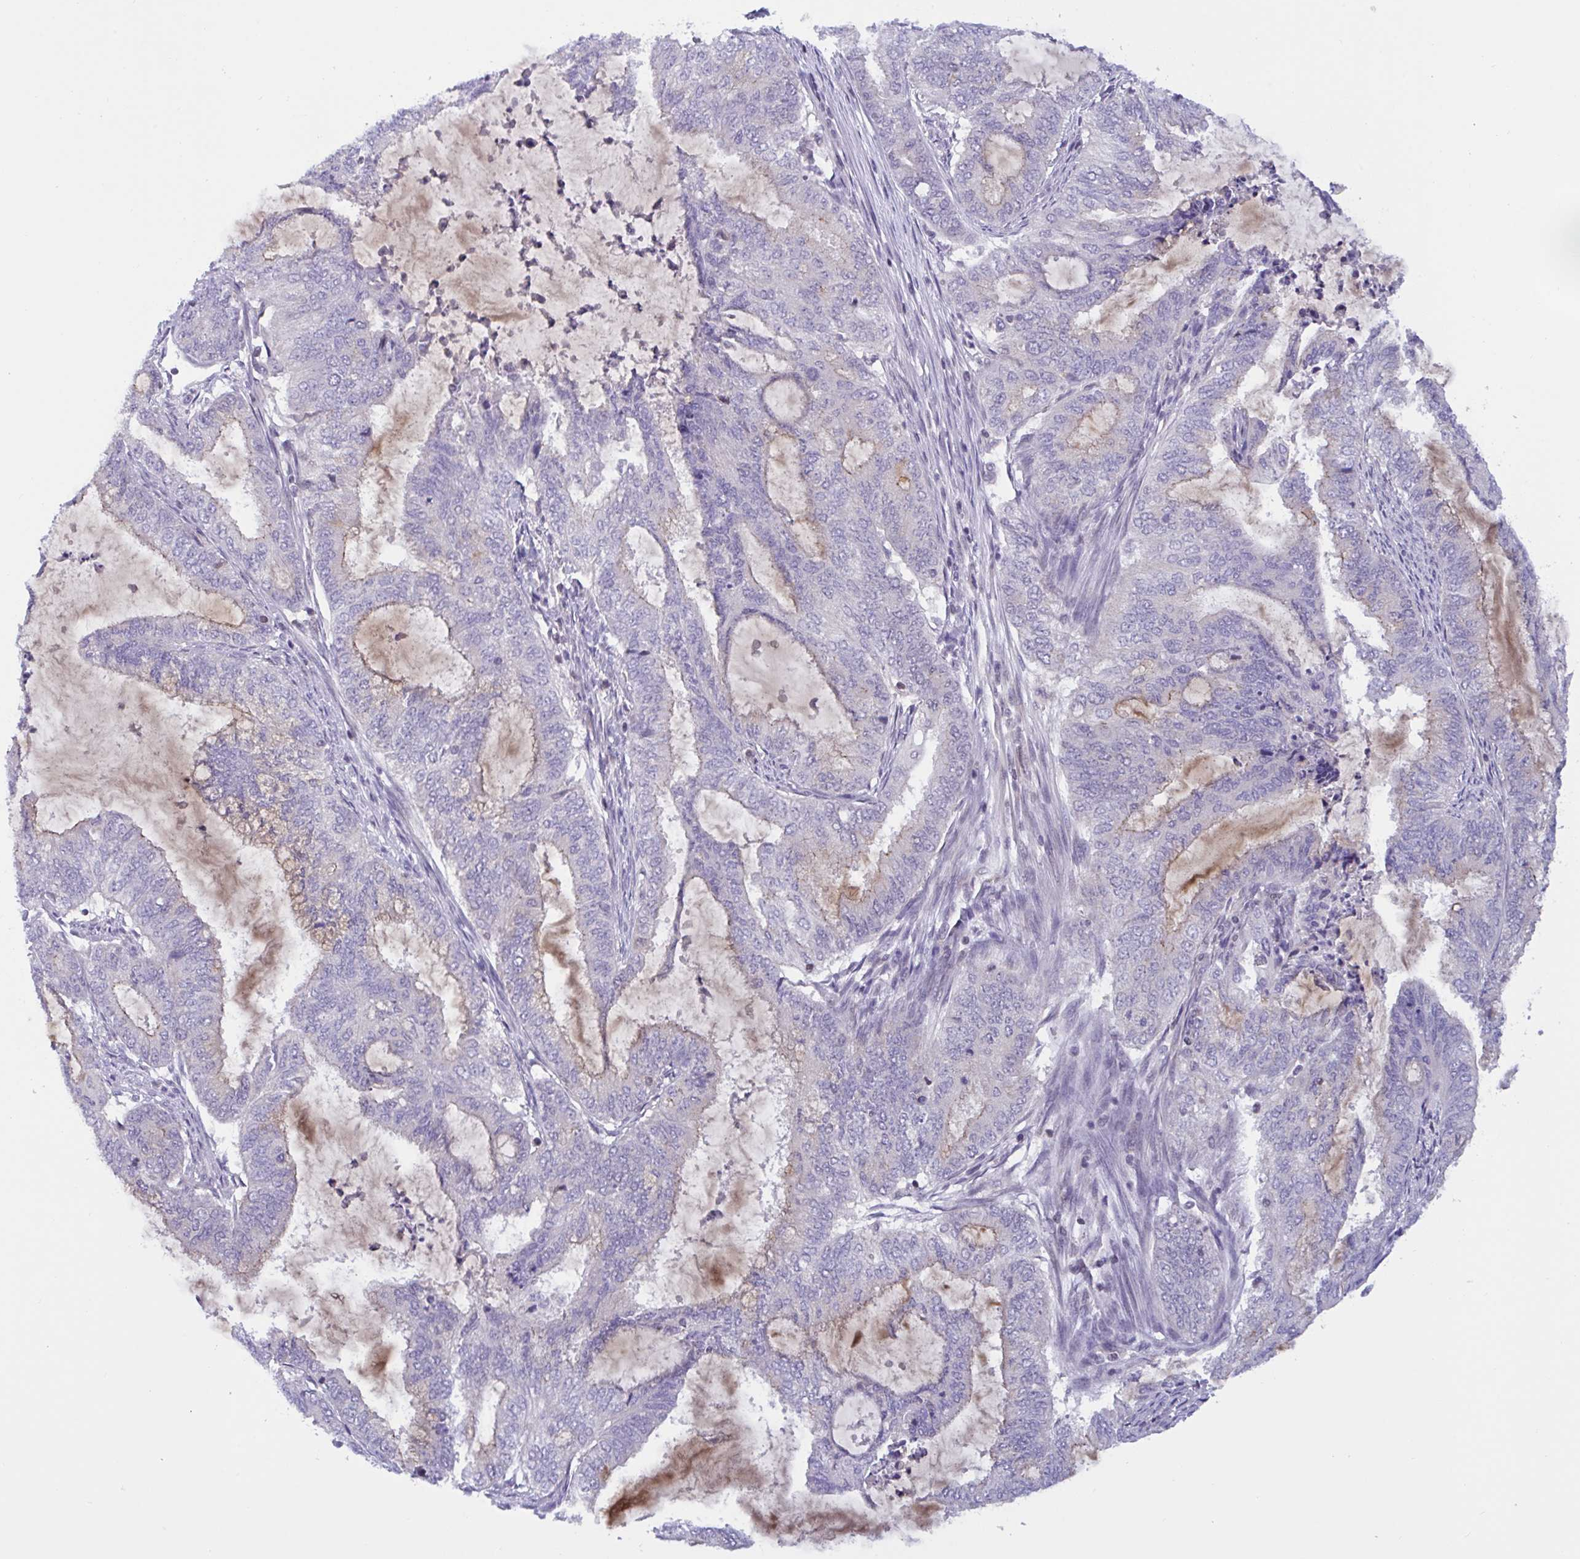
{"staining": {"intensity": "negative", "quantity": "none", "location": "none"}, "tissue": "endometrial cancer", "cell_type": "Tumor cells", "image_type": "cancer", "snomed": [{"axis": "morphology", "description": "Adenocarcinoma, NOS"}, {"axis": "topography", "description": "Endometrium"}], "caption": "Tumor cells show no significant positivity in endometrial cancer.", "gene": "SNX11", "patient": {"sex": "female", "age": 51}}